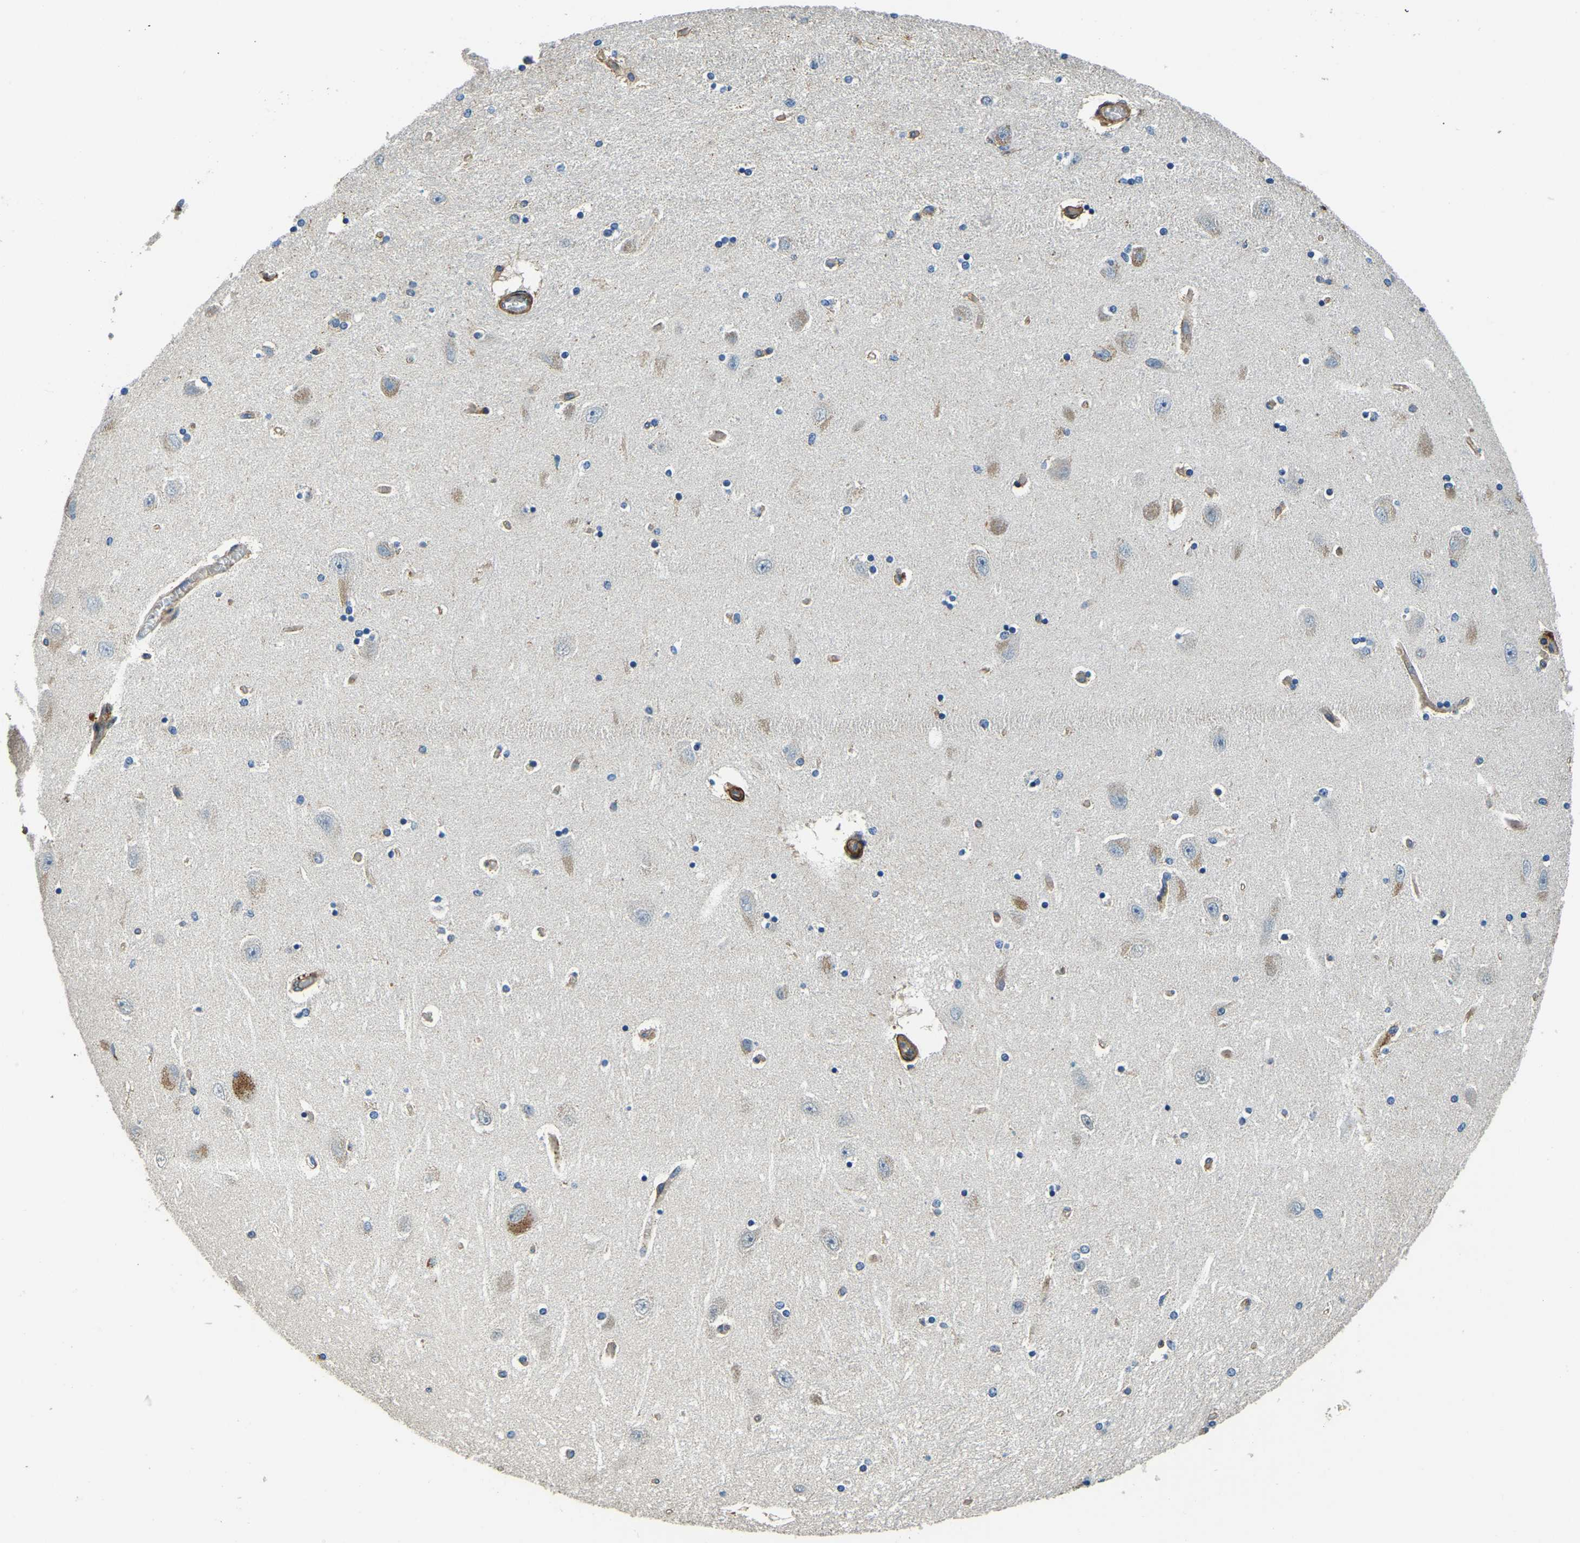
{"staining": {"intensity": "negative", "quantity": "none", "location": "none"}, "tissue": "hippocampus", "cell_type": "Glial cells", "image_type": "normal", "snomed": [{"axis": "morphology", "description": "Normal tissue, NOS"}, {"axis": "topography", "description": "Hippocampus"}], "caption": "The micrograph displays no significant staining in glial cells of hippocampus.", "gene": "RNF39", "patient": {"sex": "female", "age": 54}}